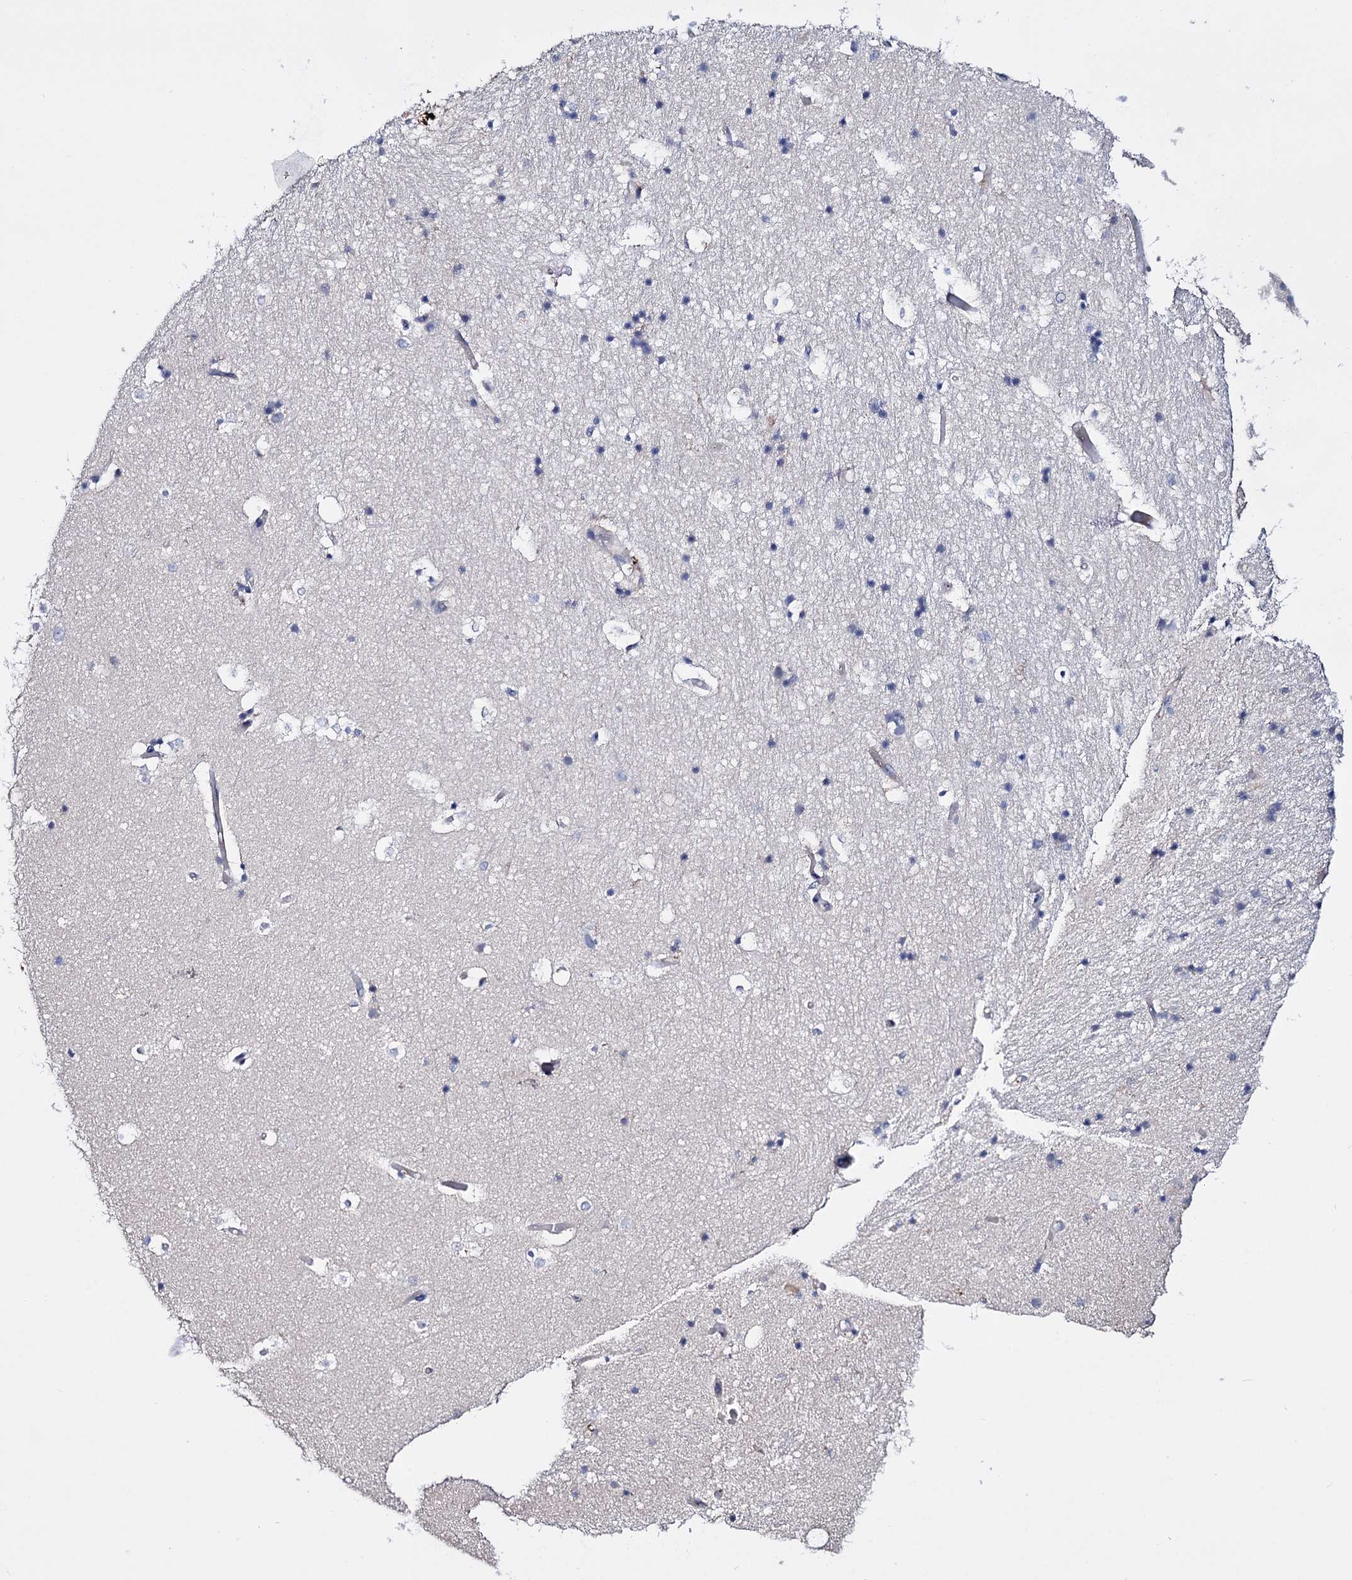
{"staining": {"intensity": "negative", "quantity": "none", "location": "none"}, "tissue": "hippocampus", "cell_type": "Glial cells", "image_type": "normal", "snomed": [{"axis": "morphology", "description": "Normal tissue, NOS"}, {"axis": "topography", "description": "Hippocampus"}], "caption": "Protein analysis of unremarkable hippocampus demonstrates no significant positivity in glial cells. (DAB (3,3'-diaminobenzidine) immunohistochemistry (IHC) visualized using brightfield microscopy, high magnification).", "gene": "PPP1R32", "patient": {"sex": "female", "age": 52}}